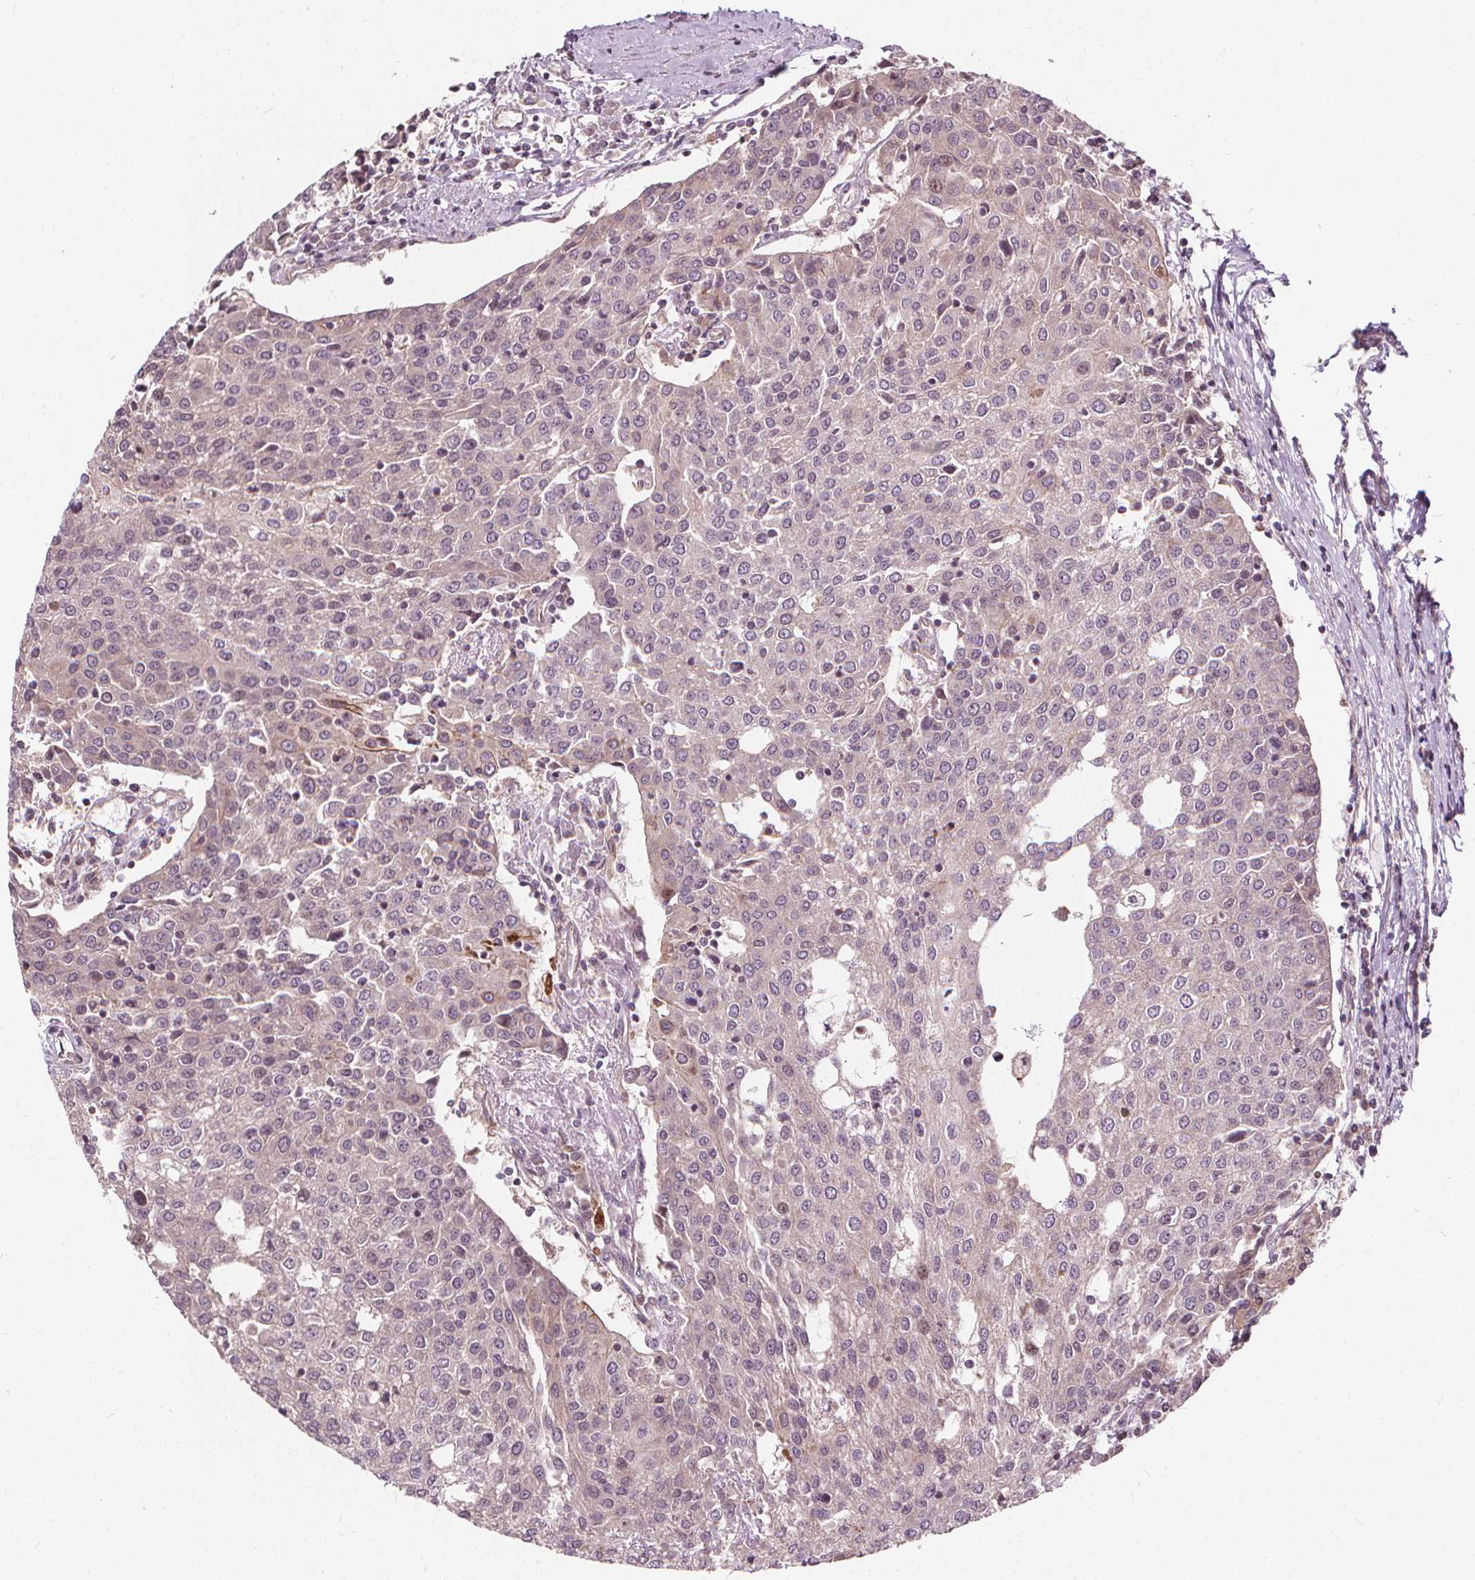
{"staining": {"intensity": "negative", "quantity": "none", "location": "none"}, "tissue": "urothelial cancer", "cell_type": "Tumor cells", "image_type": "cancer", "snomed": [{"axis": "morphology", "description": "Urothelial carcinoma, High grade"}, {"axis": "topography", "description": "Urinary bladder"}], "caption": "High-grade urothelial carcinoma was stained to show a protein in brown. There is no significant expression in tumor cells. Nuclei are stained in blue.", "gene": "INPP5E", "patient": {"sex": "female", "age": 85}}